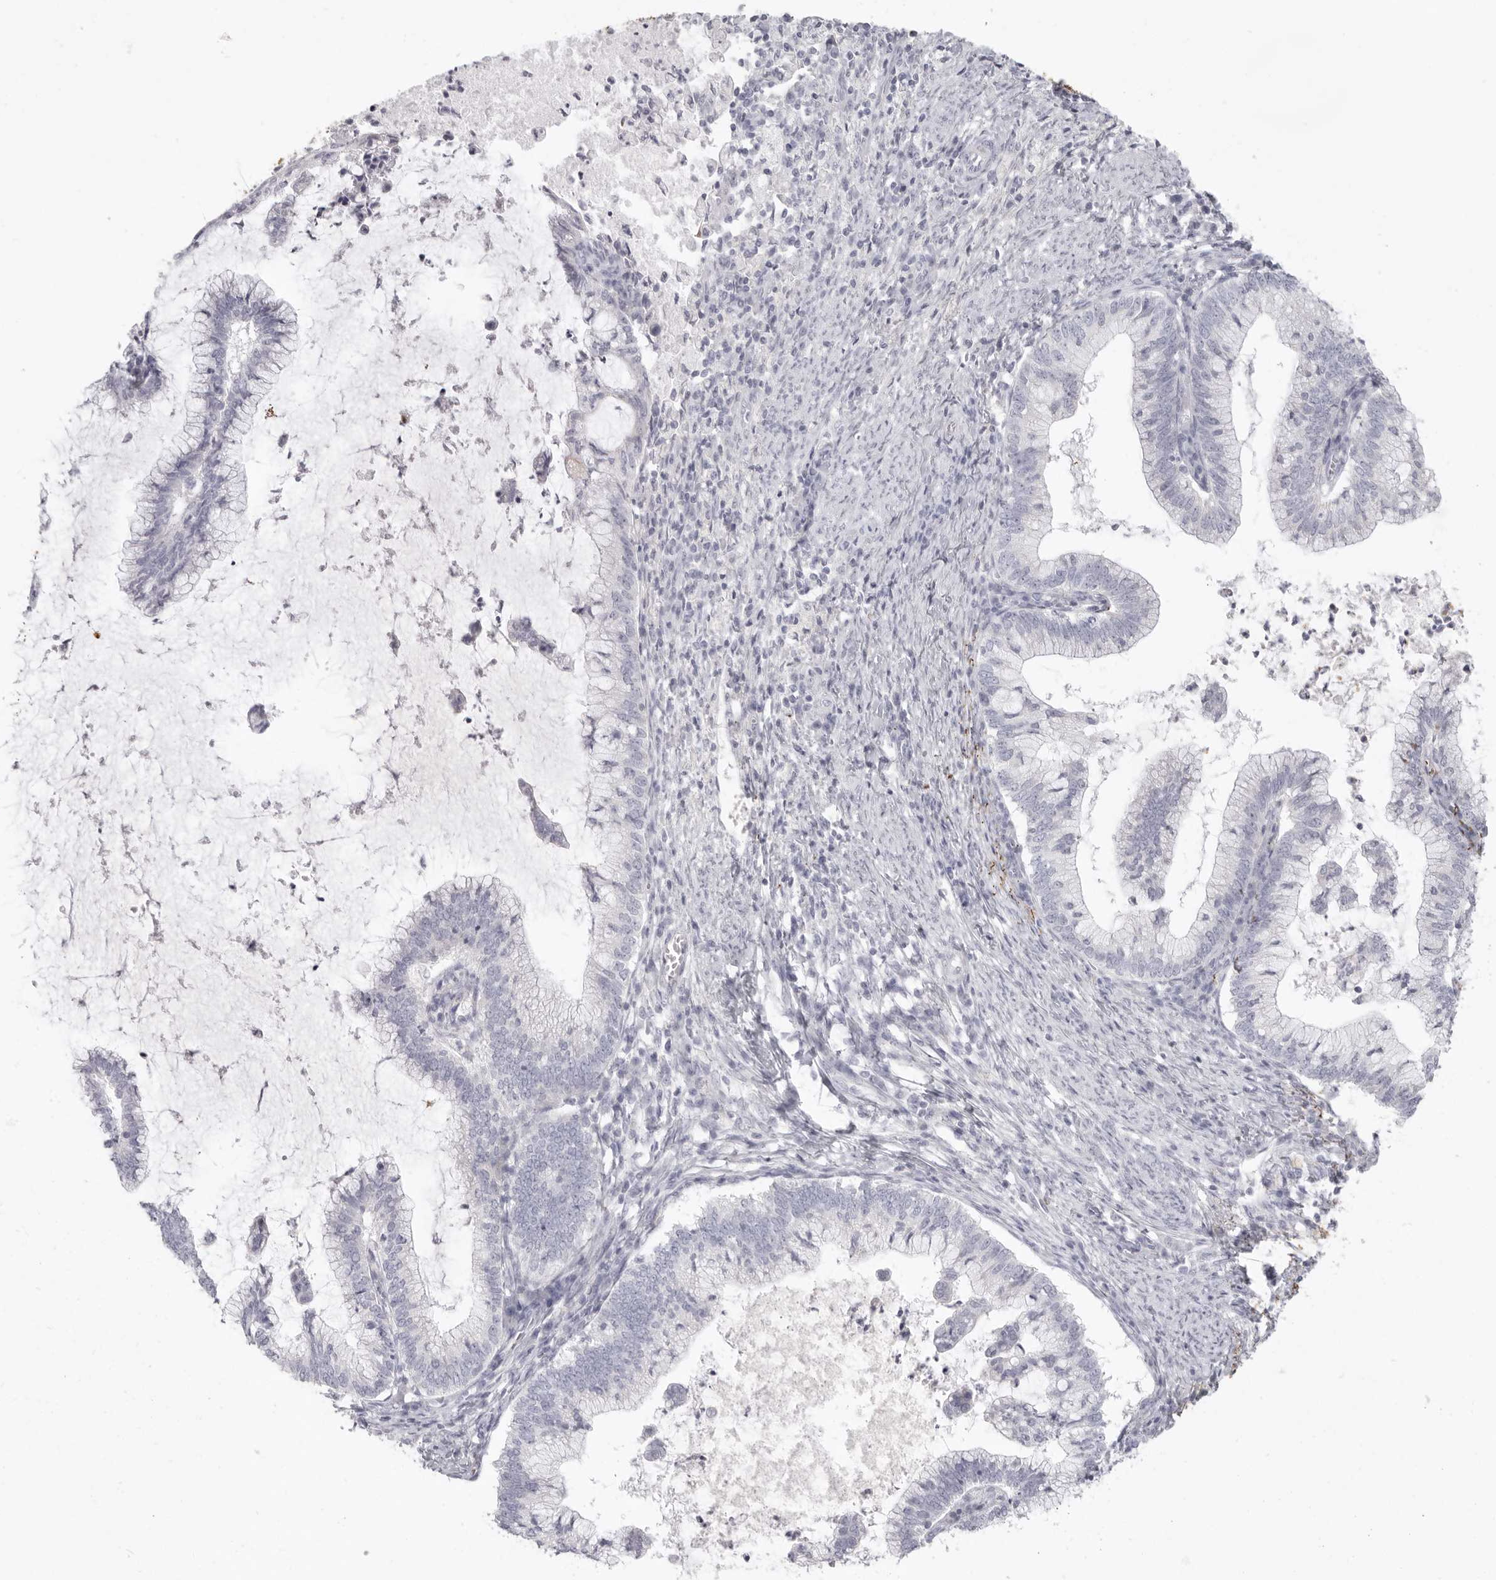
{"staining": {"intensity": "negative", "quantity": "none", "location": "none"}, "tissue": "cervical cancer", "cell_type": "Tumor cells", "image_type": "cancer", "snomed": [{"axis": "morphology", "description": "Adenocarcinoma, NOS"}, {"axis": "topography", "description": "Cervix"}], "caption": "The image shows no staining of tumor cells in cervical cancer. The staining is performed using DAB brown chromogen with nuclei counter-stained in using hematoxylin.", "gene": "RXFP1", "patient": {"sex": "female", "age": 36}}